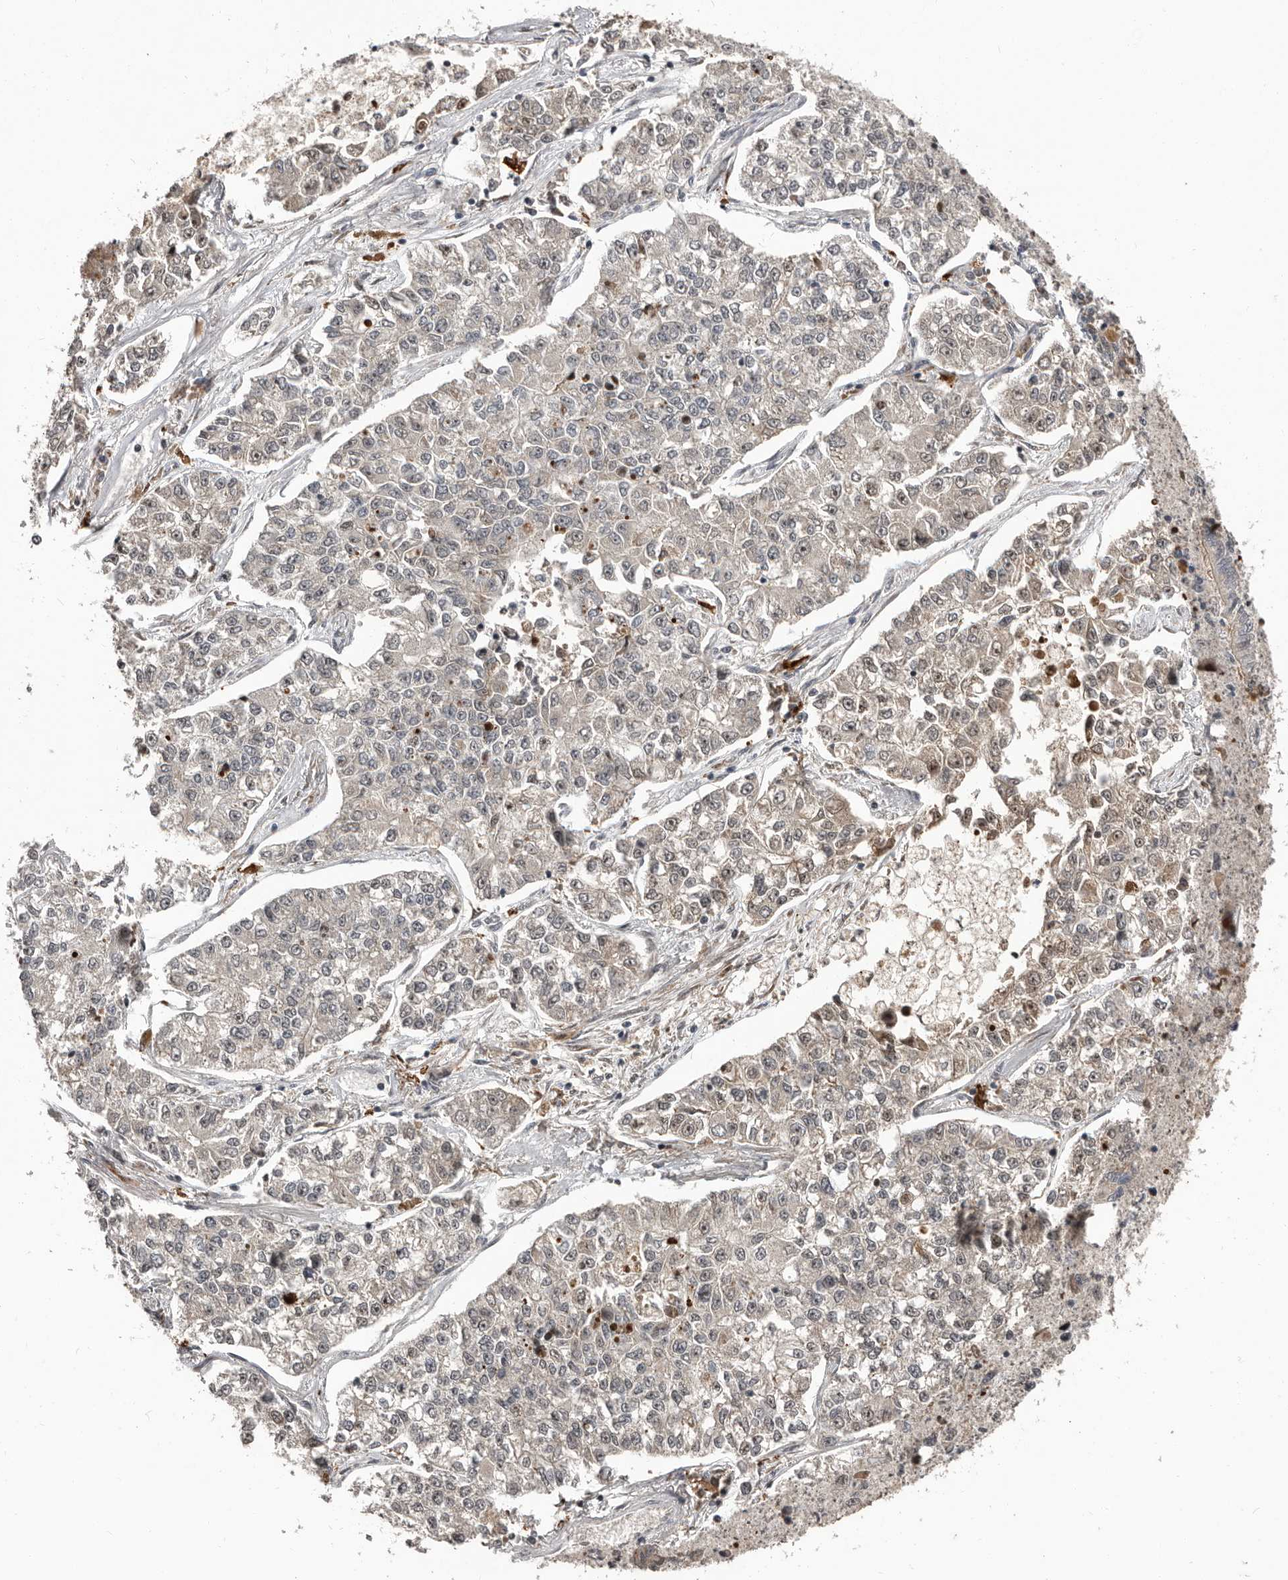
{"staining": {"intensity": "negative", "quantity": "none", "location": "none"}, "tissue": "lung cancer", "cell_type": "Tumor cells", "image_type": "cancer", "snomed": [{"axis": "morphology", "description": "Adenocarcinoma, NOS"}, {"axis": "topography", "description": "Lung"}], "caption": "Human adenocarcinoma (lung) stained for a protein using IHC demonstrates no positivity in tumor cells.", "gene": "APOL6", "patient": {"sex": "male", "age": 49}}